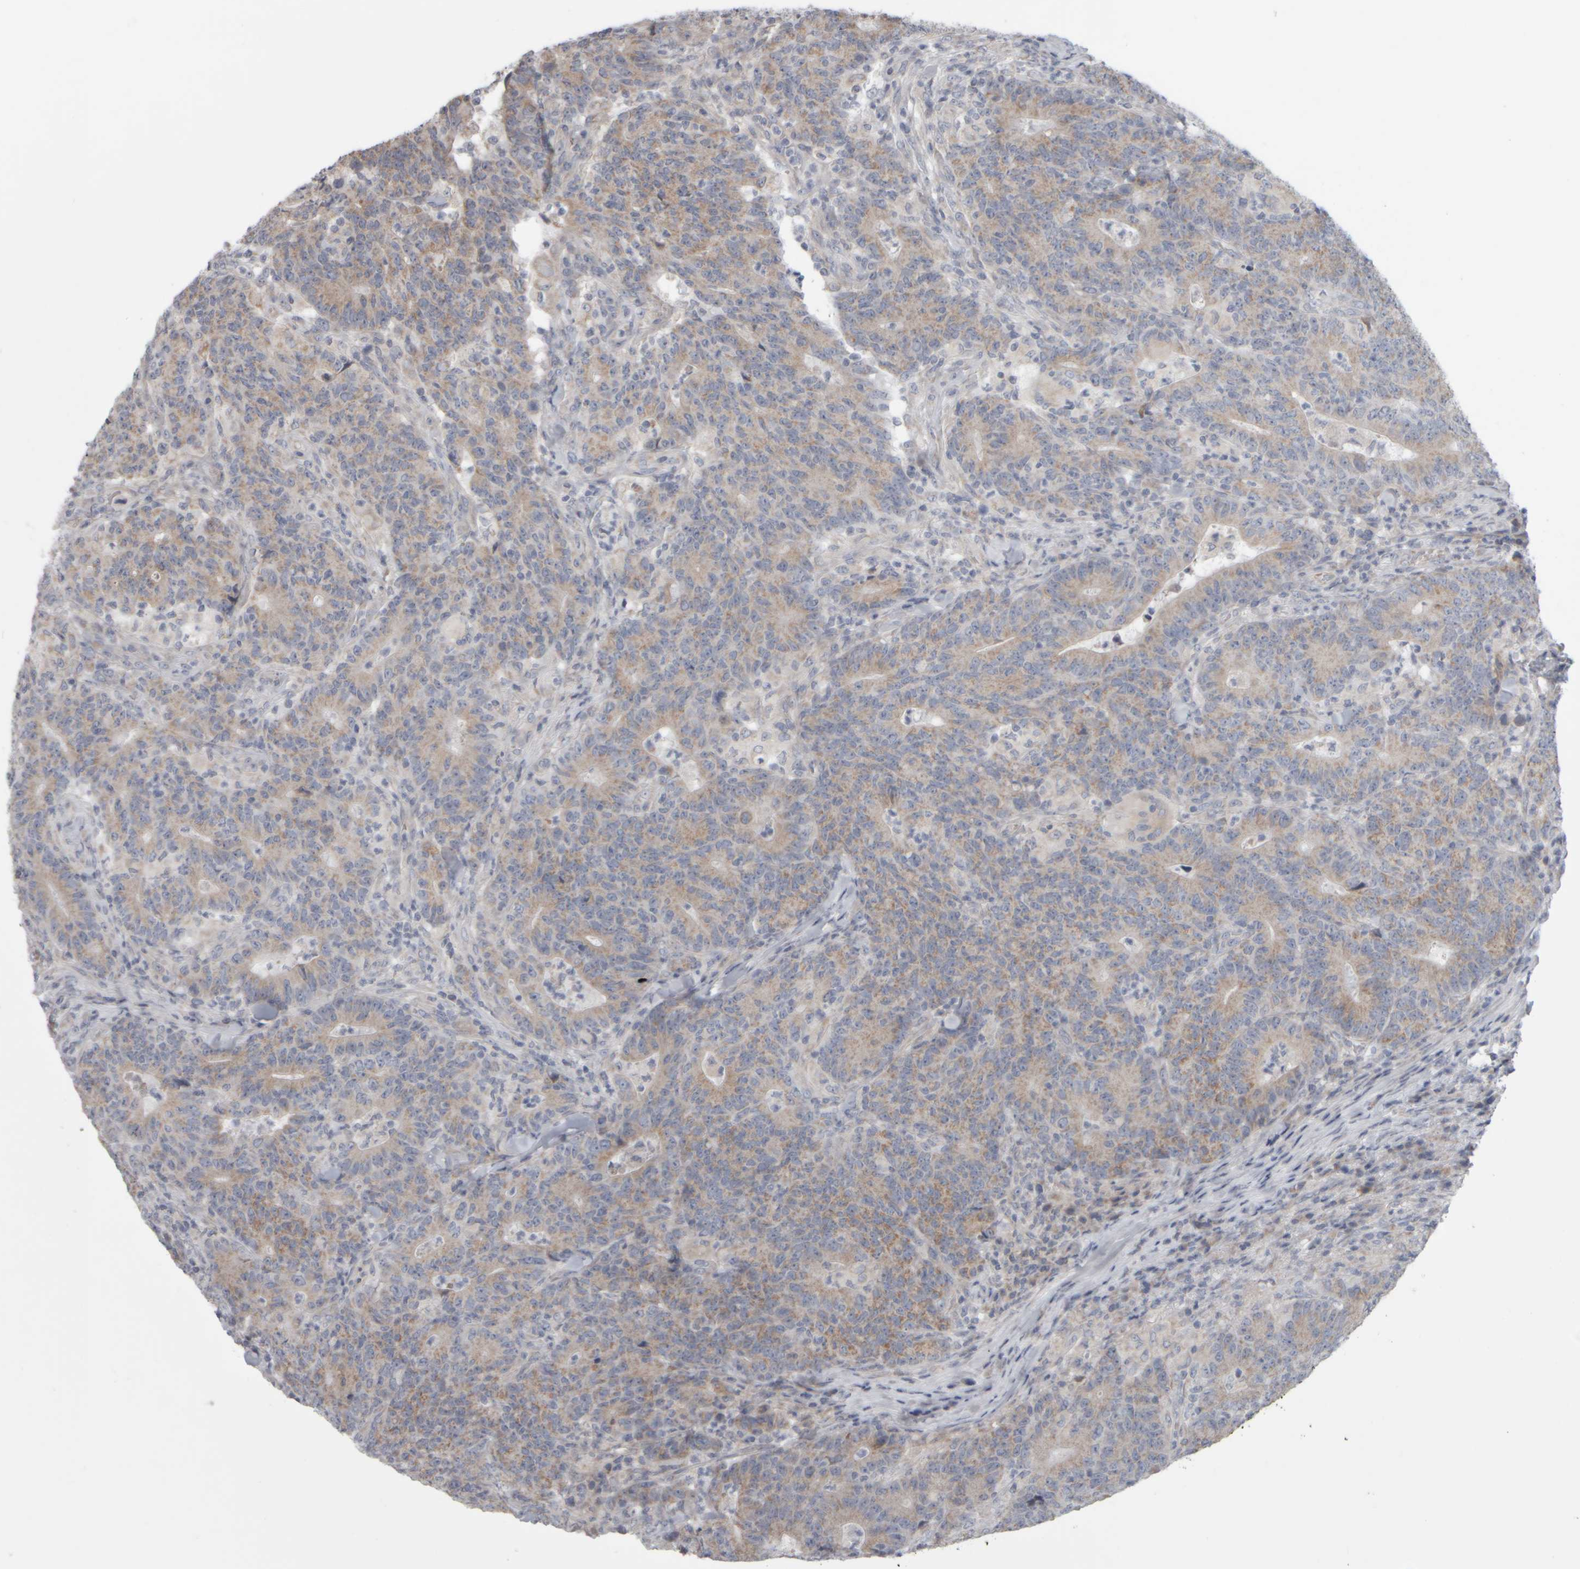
{"staining": {"intensity": "weak", "quantity": "25%-75%", "location": "cytoplasmic/membranous"}, "tissue": "colorectal cancer", "cell_type": "Tumor cells", "image_type": "cancer", "snomed": [{"axis": "morphology", "description": "Normal tissue, NOS"}, {"axis": "morphology", "description": "Adenocarcinoma, NOS"}, {"axis": "topography", "description": "Colon"}], "caption": "About 25%-75% of tumor cells in adenocarcinoma (colorectal) exhibit weak cytoplasmic/membranous protein staining as visualized by brown immunohistochemical staining.", "gene": "SCO1", "patient": {"sex": "female", "age": 75}}